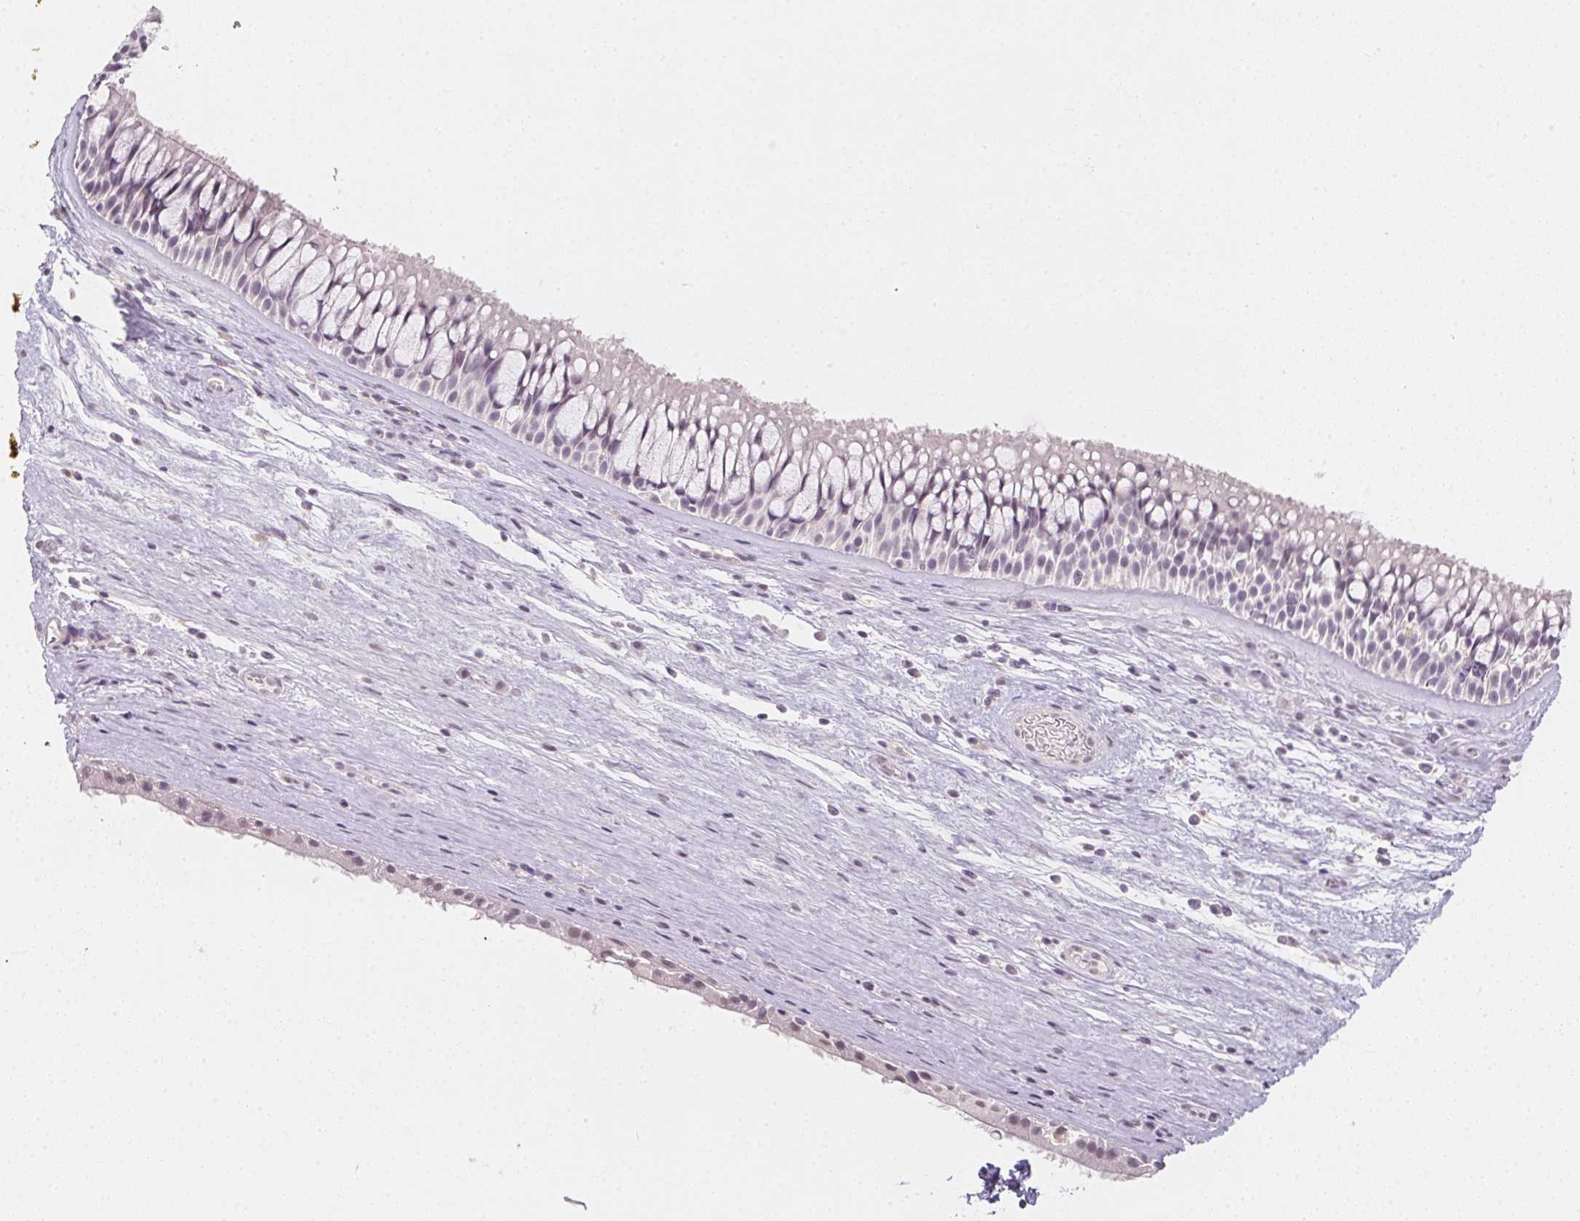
{"staining": {"intensity": "negative", "quantity": "none", "location": "none"}, "tissue": "nasopharynx", "cell_type": "Respiratory epithelial cells", "image_type": "normal", "snomed": [{"axis": "morphology", "description": "Normal tissue, NOS"}, {"axis": "topography", "description": "Nasopharynx"}], "caption": "This is a histopathology image of immunohistochemistry (IHC) staining of benign nasopharynx, which shows no staining in respiratory epithelial cells.", "gene": "SLC6A18", "patient": {"sex": "male", "age": 74}}